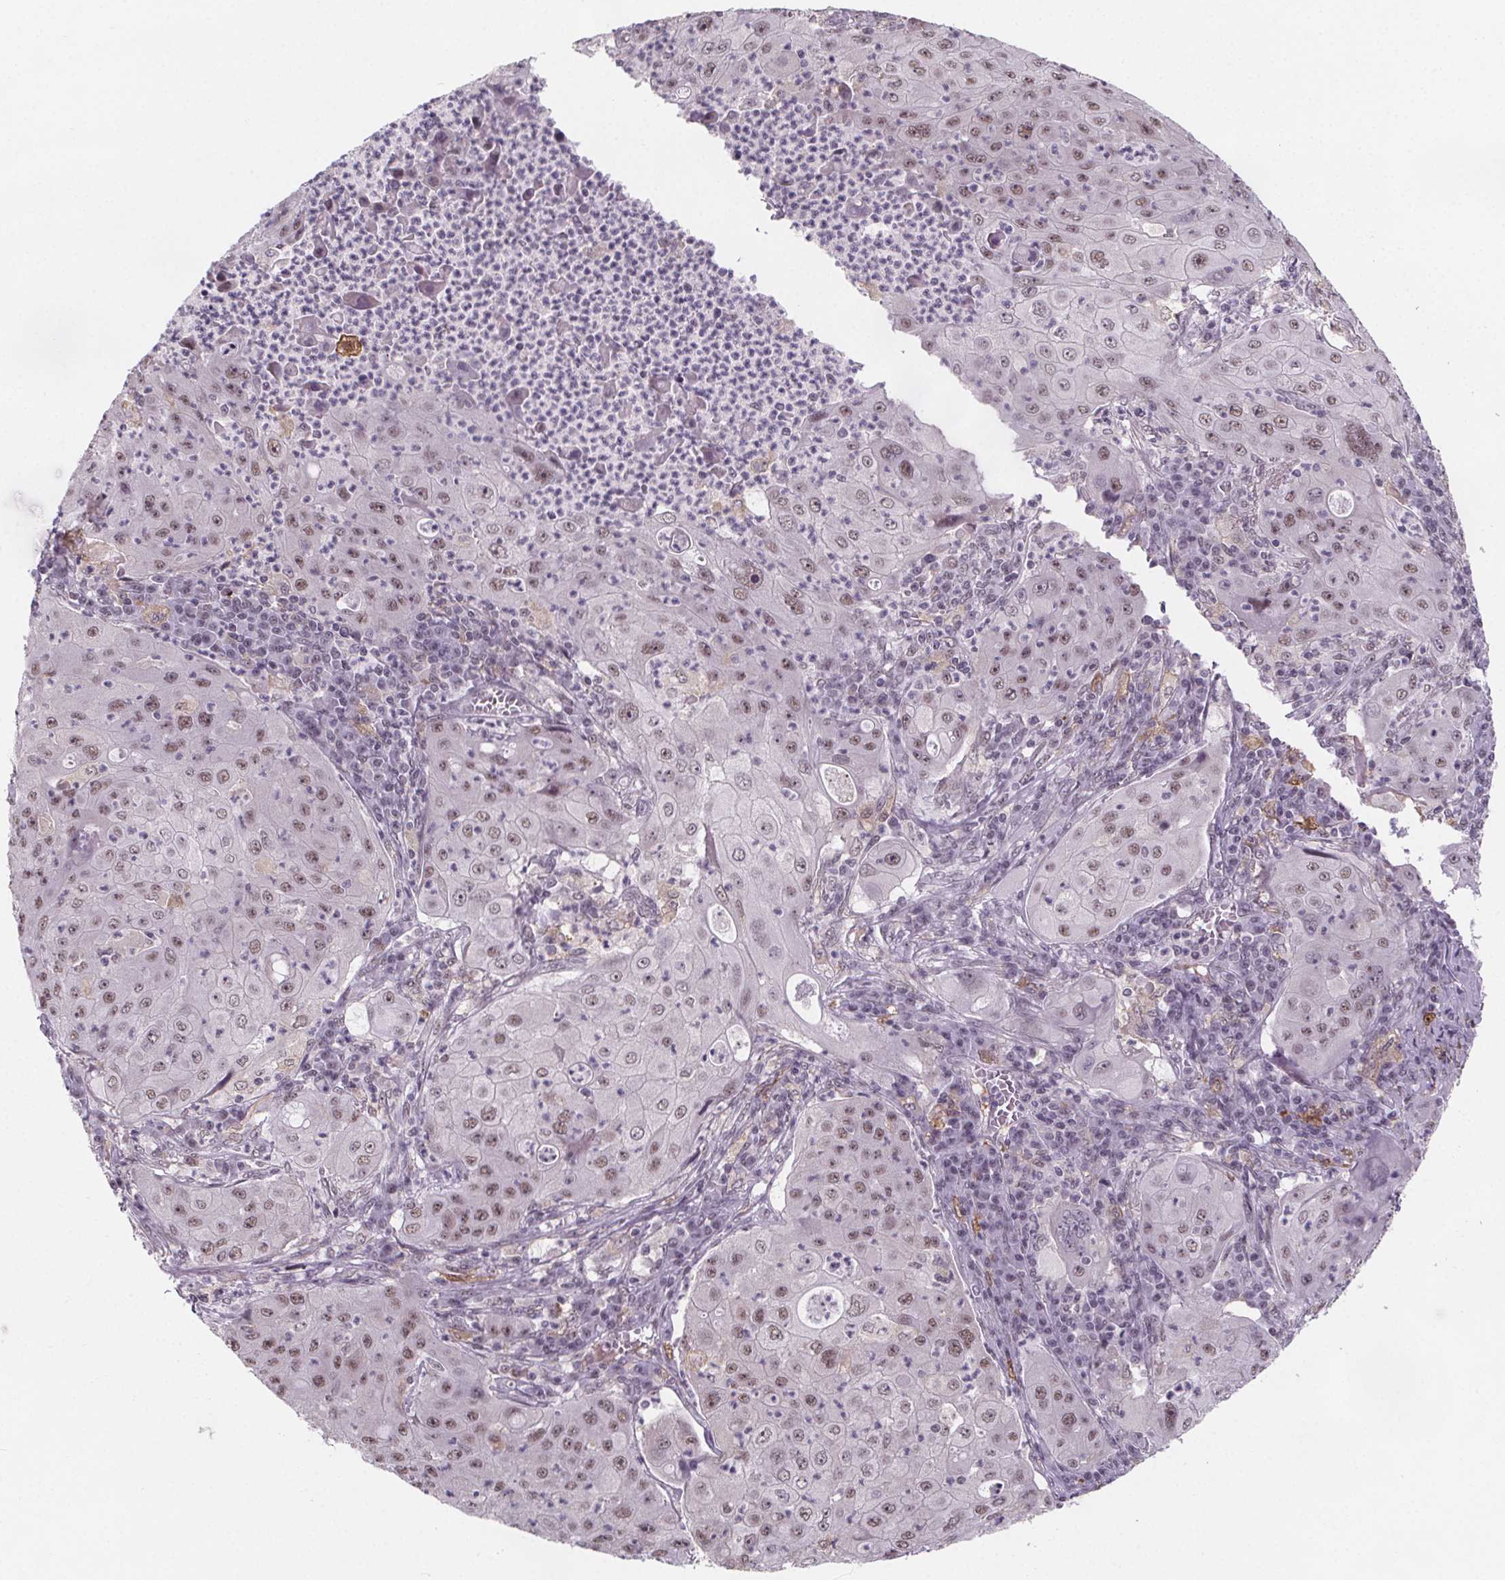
{"staining": {"intensity": "moderate", "quantity": "25%-75%", "location": "nuclear"}, "tissue": "lung cancer", "cell_type": "Tumor cells", "image_type": "cancer", "snomed": [{"axis": "morphology", "description": "Squamous cell carcinoma, NOS"}, {"axis": "topography", "description": "Lung"}], "caption": "There is medium levels of moderate nuclear expression in tumor cells of lung cancer, as demonstrated by immunohistochemical staining (brown color).", "gene": "ZNF572", "patient": {"sex": "female", "age": 59}}